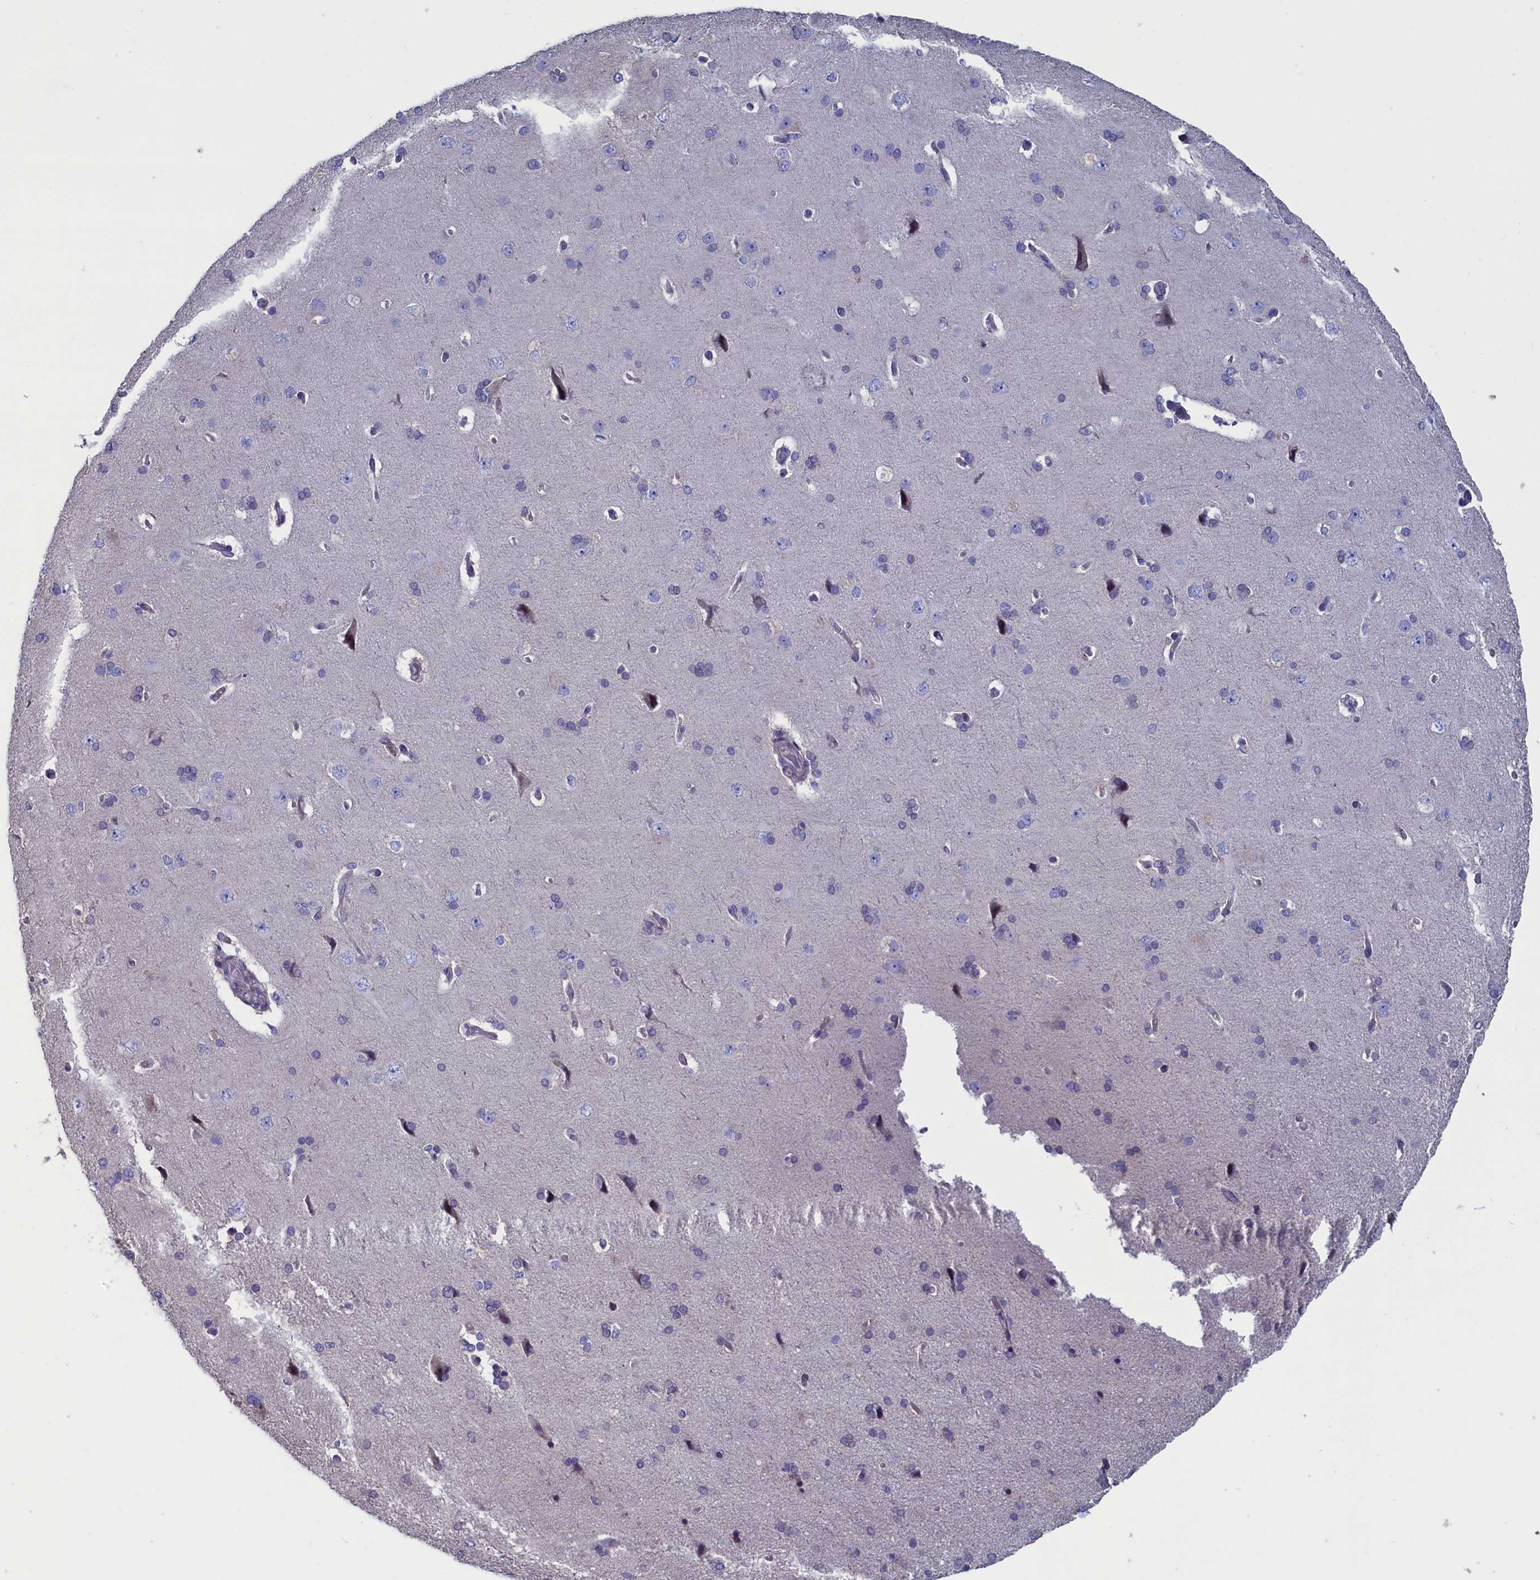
{"staining": {"intensity": "negative", "quantity": "none", "location": "none"}, "tissue": "cerebral cortex", "cell_type": "Endothelial cells", "image_type": "normal", "snomed": [{"axis": "morphology", "description": "Normal tissue, NOS"}, {"axis": "topography", "description": "Cerebral cortex"}], "caption": "The image exhibits no significant staining in endothelial cells of cerebral cortex. (DAB immunohistochemistry, high magnification).", "gene": "NIBAN3", "patient": {"sex": "male", "age": 62}}